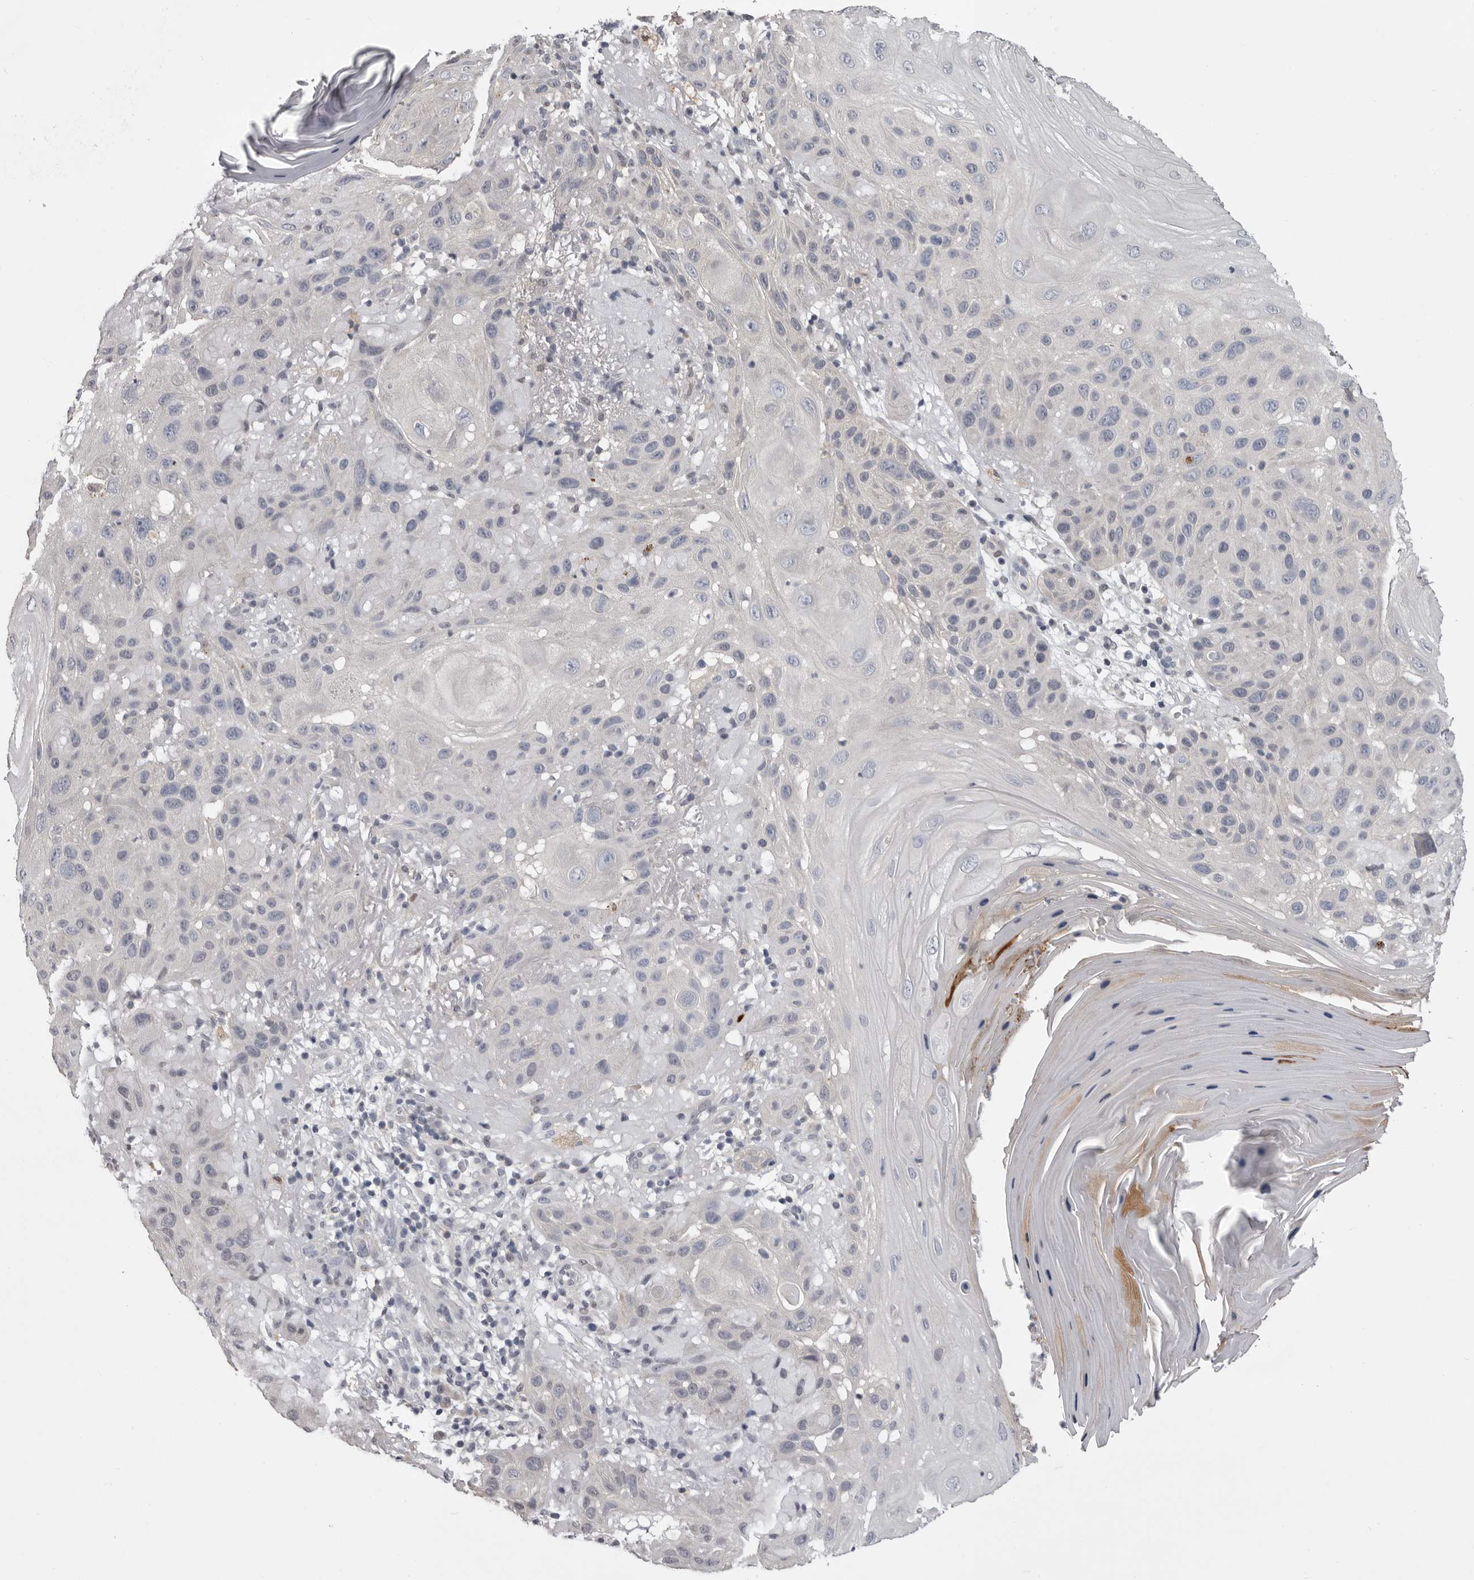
{"staining": {"intensity": "negative", "quantity": "none", "location": "none"}, "tissue": "skin cancer", "cell_type": "Tumor cells", "image_type": "cancer", "snomed": [{"axis": "morphology", "description": "Normal tissue, NOS"}, {"axis": "morphology", "description": "Squamous cell carcinoma, NOS"}, {"axis": "topography", "description": "Skin"}], "caption": "This is a micrograph of immunohistochemistry (IHC) staining of skin cancer, which shows no staining in tumor cells.", "gene": "MDH1", "patient": {"sex": "female", "age": 96}}